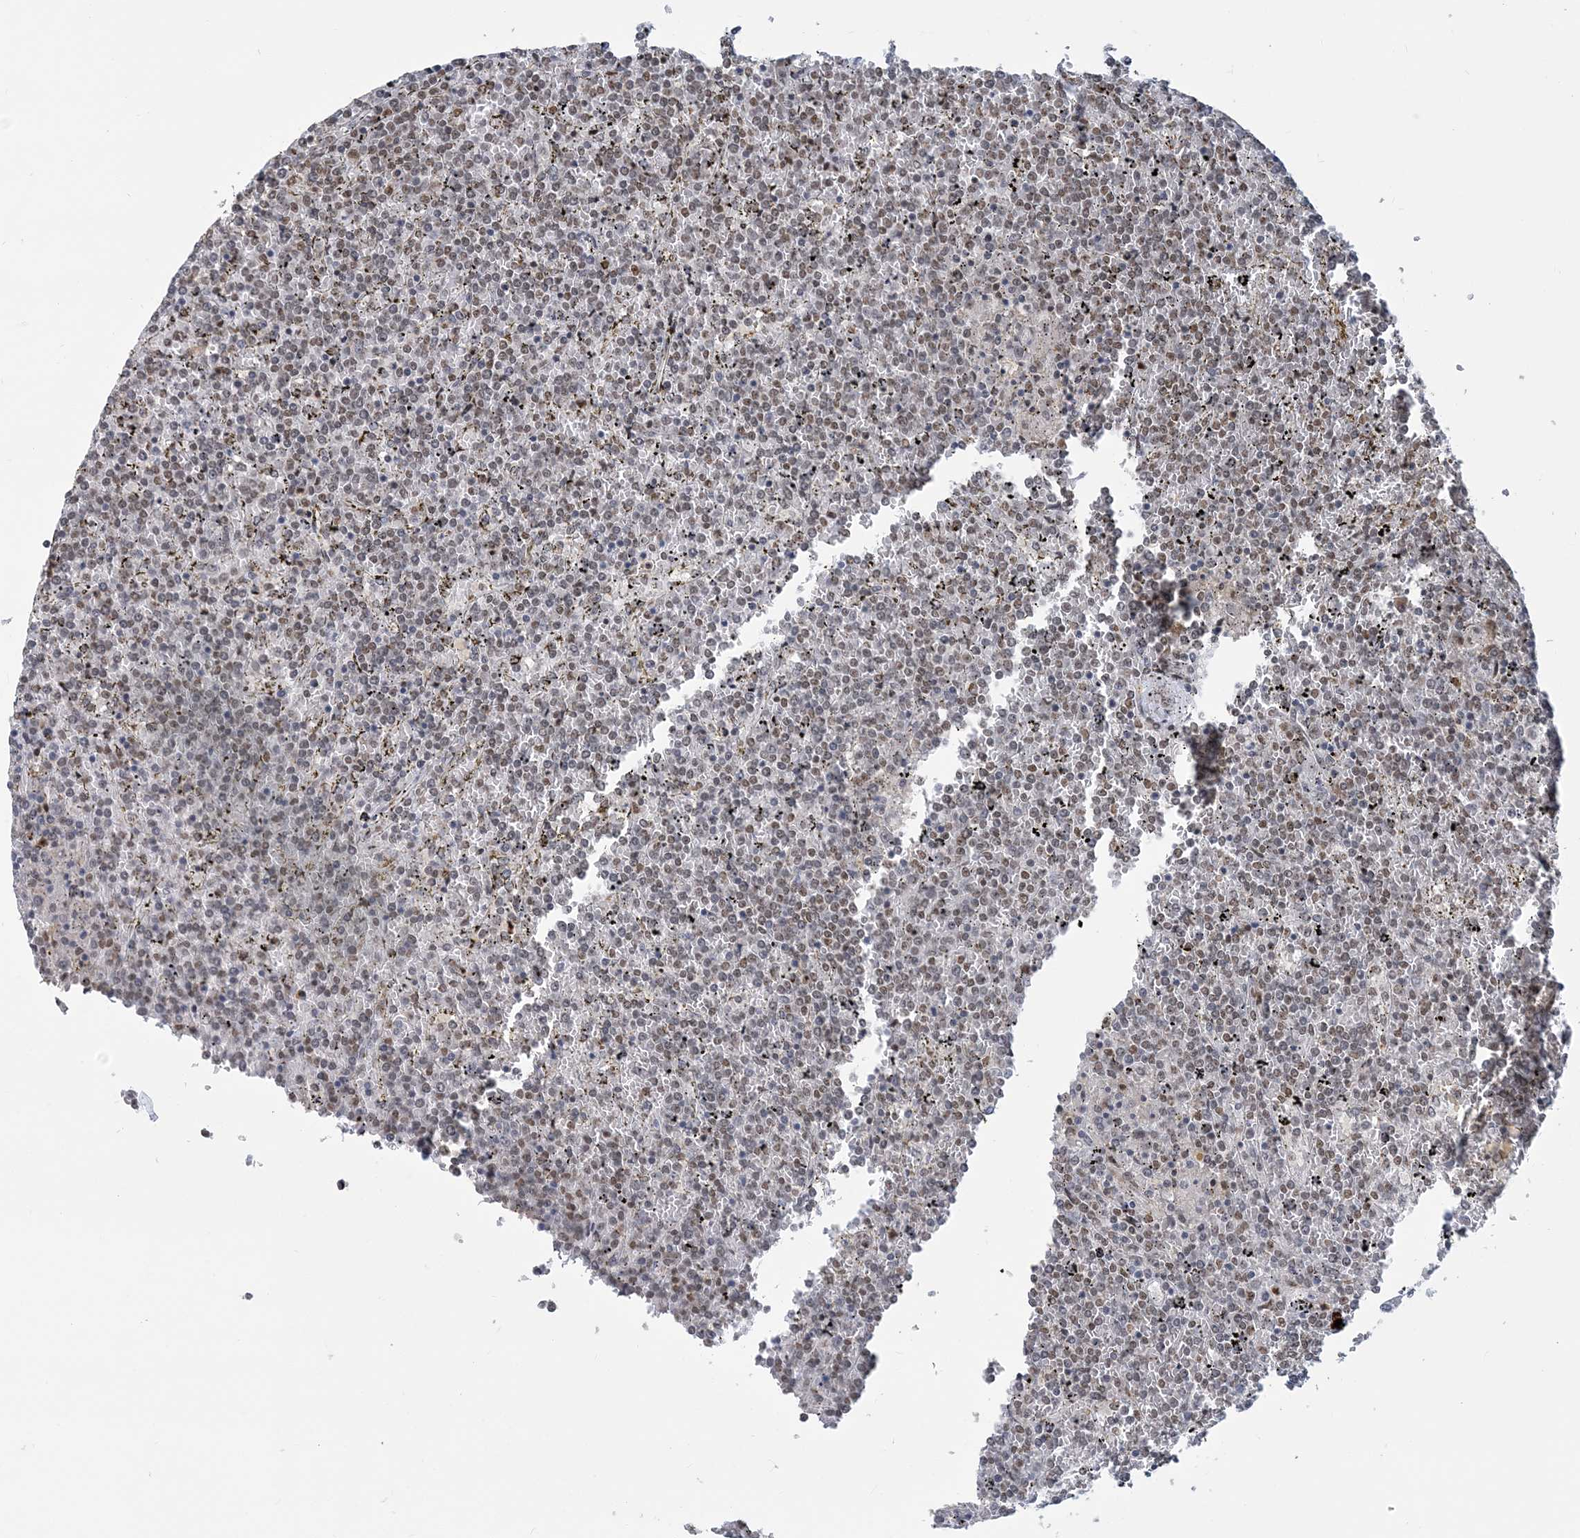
{"staining": {"intensity": "moderate", "quantity": "25%-75%", "location": "nuclear"}, "tissue": "lymphoma", "cell_type": "Tumor cells", "image_type": "cancer", "snomed": [{"axis": "morphology", "description": "Malignant lymphoma, non-Hodgkin's type, Low grade"}, {"axis": "topography", "description": "Spleen"}], "caption": "Immunohistochemistry (IHC) photomicrograph of neoplastic tissue: low-grade malignant lymphoma, non-Hodgkin's type stained using immunohistochemistry (IHC) displays medium levels of moderate protein expression localized specifically in the nuclear of tumor cells, appearing as a nuclear brown color.", "gene": "PLRG1", "patient": {"sex": "female", "age": 19}}